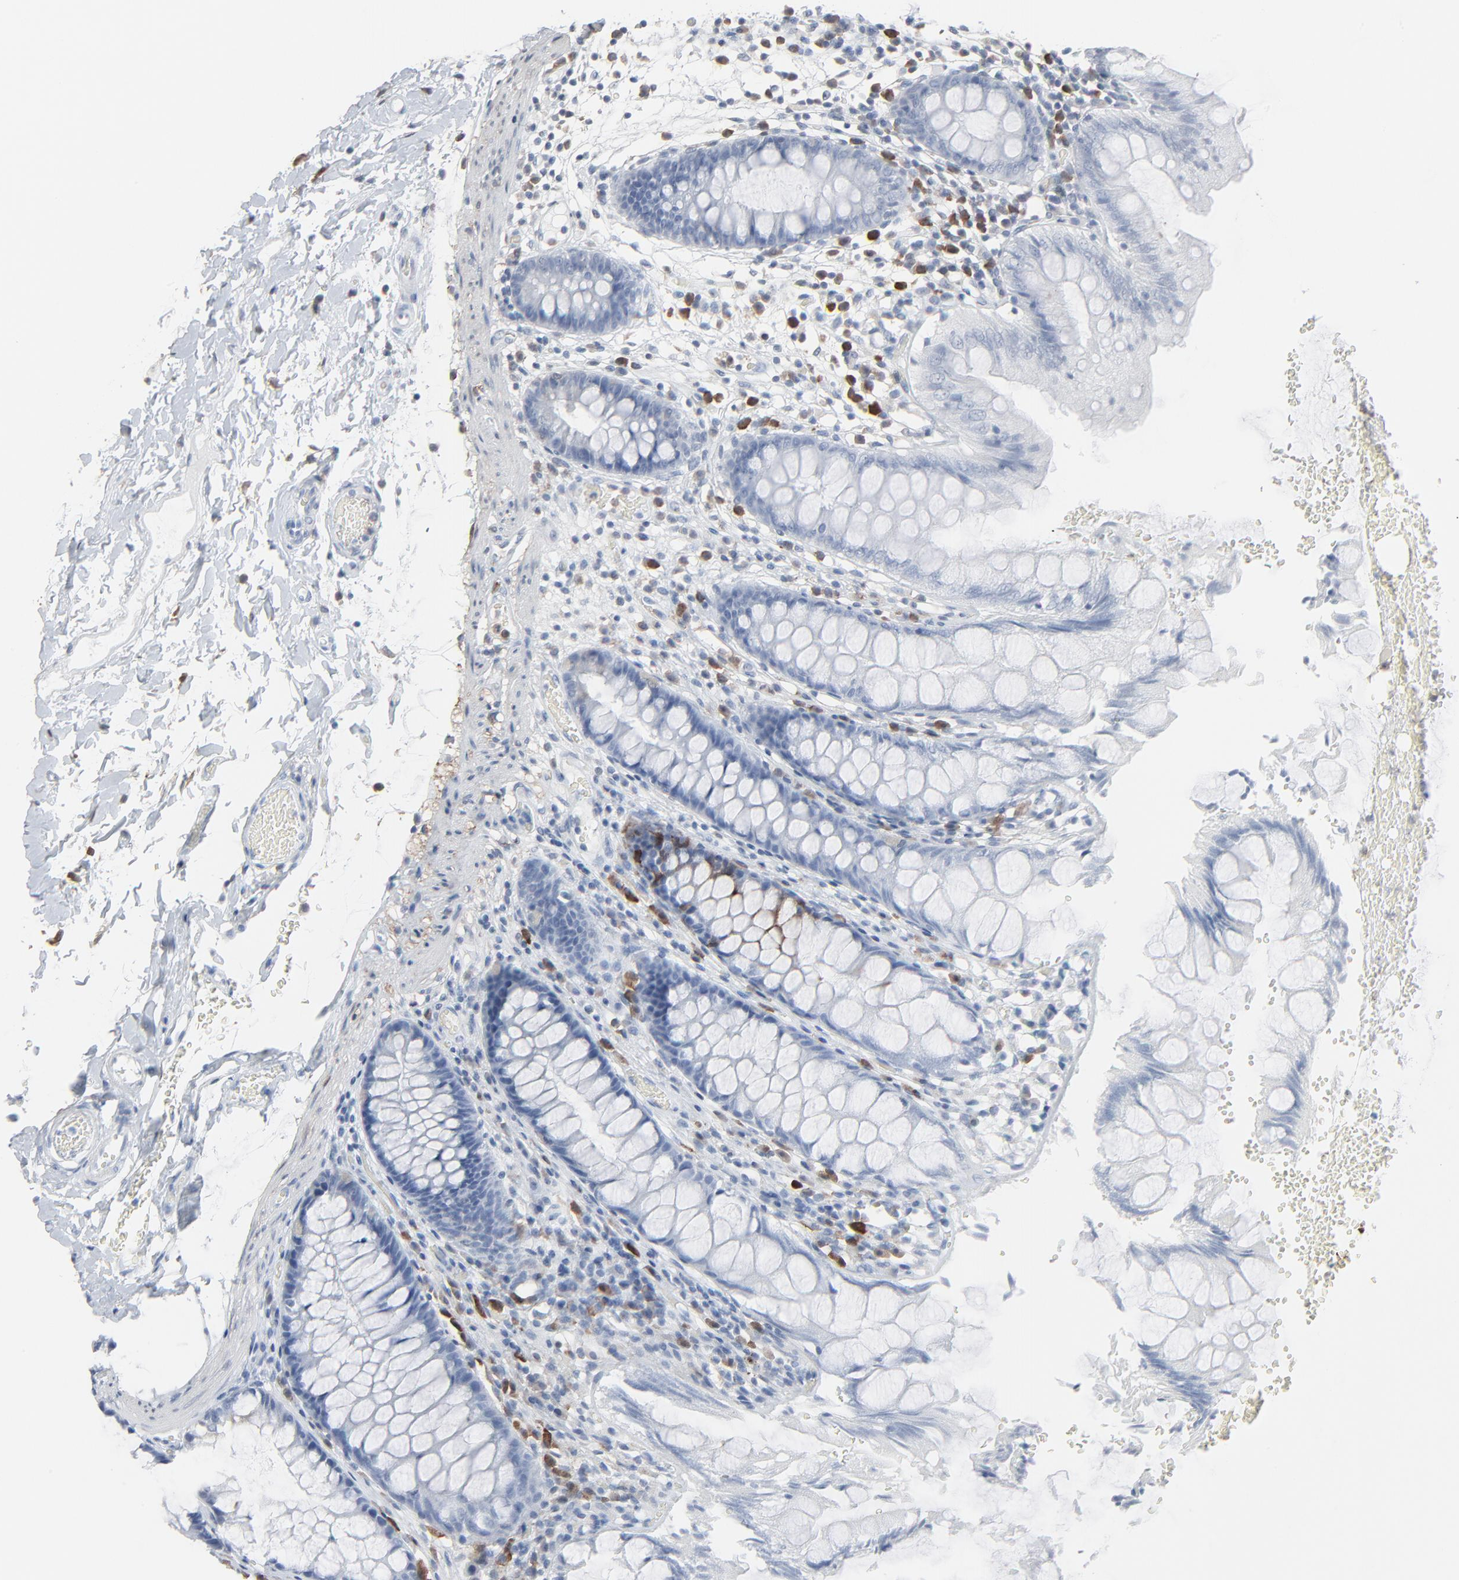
{"staining": {"intensity": "negative", "quantity": "none", "location": "none"}, "tissue": "colon", "cell_type": "Endothelial cells", "image_type": "normal", "snomed": [{"axis": "morphology", "description": "Normal tissue, NOS"}, {"axis": "topography", "description": "Smooth muscle"}, {"axis": "topography", "description": "Colon"}], "caption": "Immunohistochemistry (IHC) of normal human colon shows no staining in endothelial cells.", "gene": "PHGDH", "patient": {"sex": "male", "age": 67}}